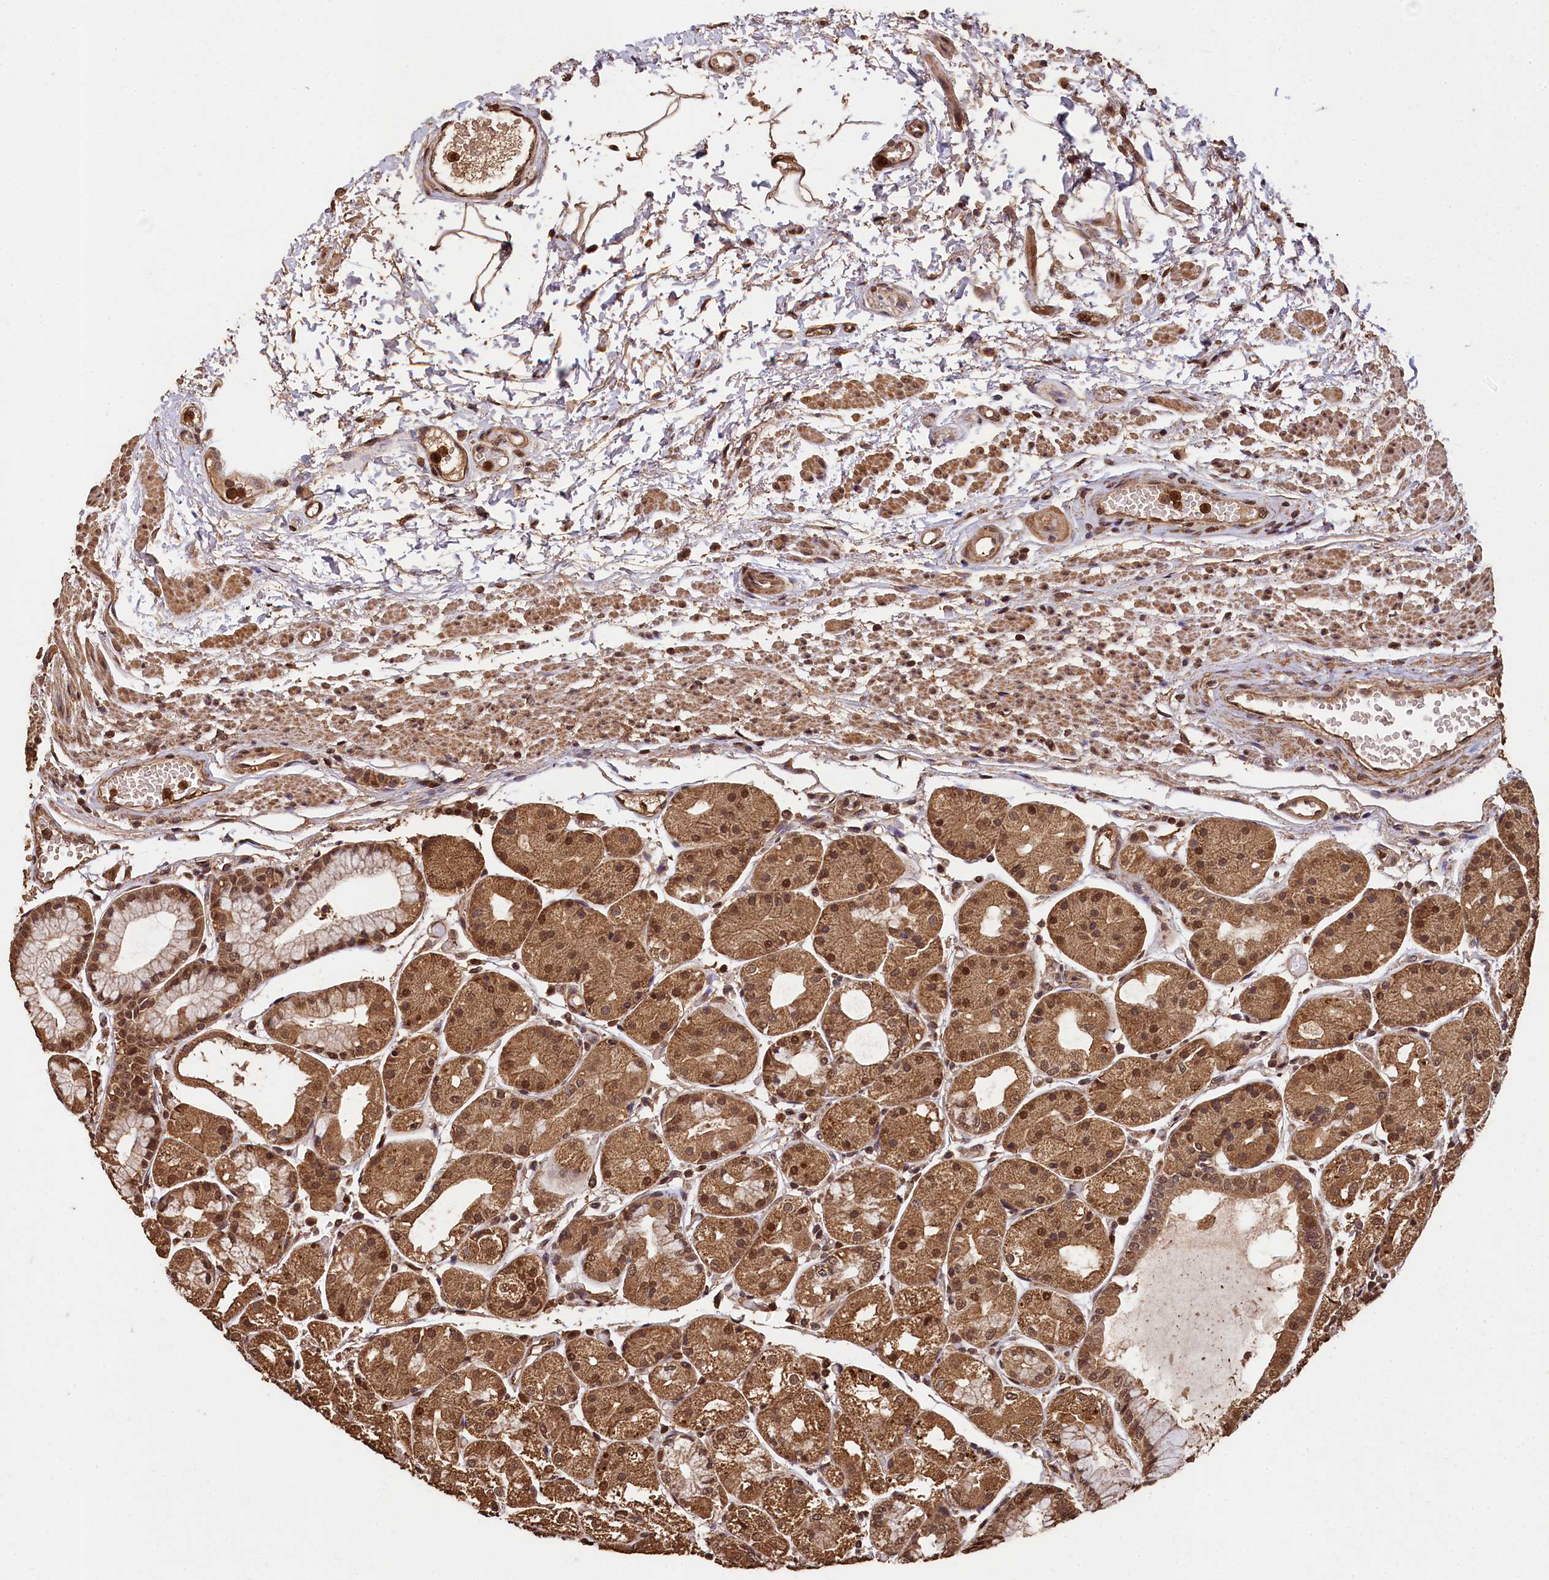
{"staining": {"intensity": "moderate", "quantity": ">75%", "location": "cytoplasmic/membranous,nuclear"}, "tissue": "stomach", "cell_type": "Glandular cells", "image_type": "normal", "snomed": [{"axis": "morphology", "description": "Normal tissue, NOS"}, {"axis": "topography", "description": "Stomach, upper"}], "caption": "Brown immunohistochemical staining in normal stomach reveals moderate cytoplasmic/membranous,nuclear staining in approximately >75% of glandular cells.", "gene": "CEP57L1", "patient": {"sex": "male", "age": 72}}